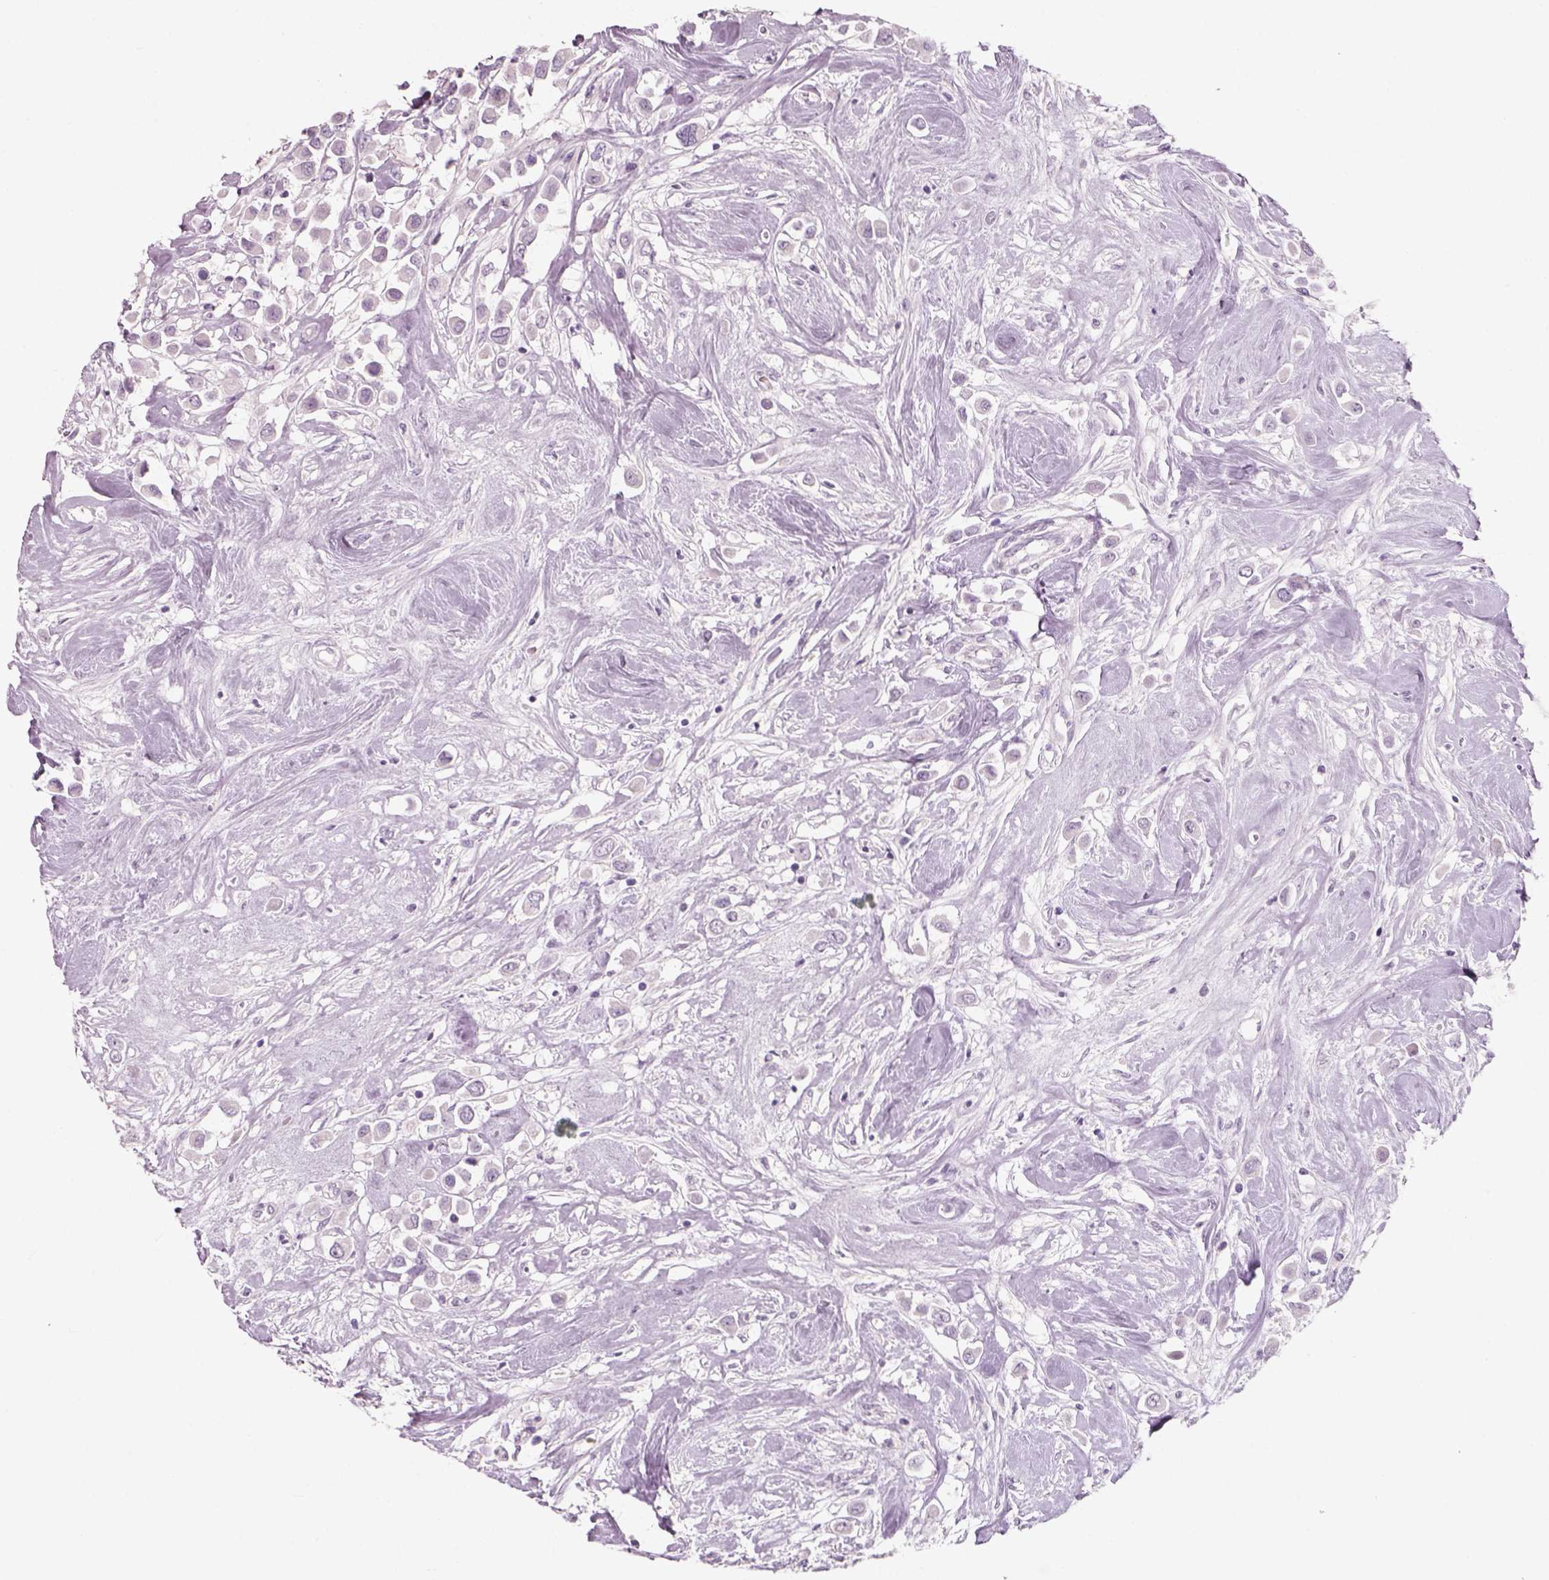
{"staining": {"intensity": "negative", "quantity": "none", "location": "none"}, "tissue": "breast cancer", "cell_type": "Tumor cells", "image_type": "cancer", "snomed": [{"axis": "morphology", "description": "Duct carcinoma"}, {"axis": "topography", "description": "Breast"}], "caption": "Immunohistochemical staining of invasive ductal carcinoma (breast) displays no significant expression in tumor cells.", "gene": "SLC6A2", "patient": {"sex": "female", "age": 61}}